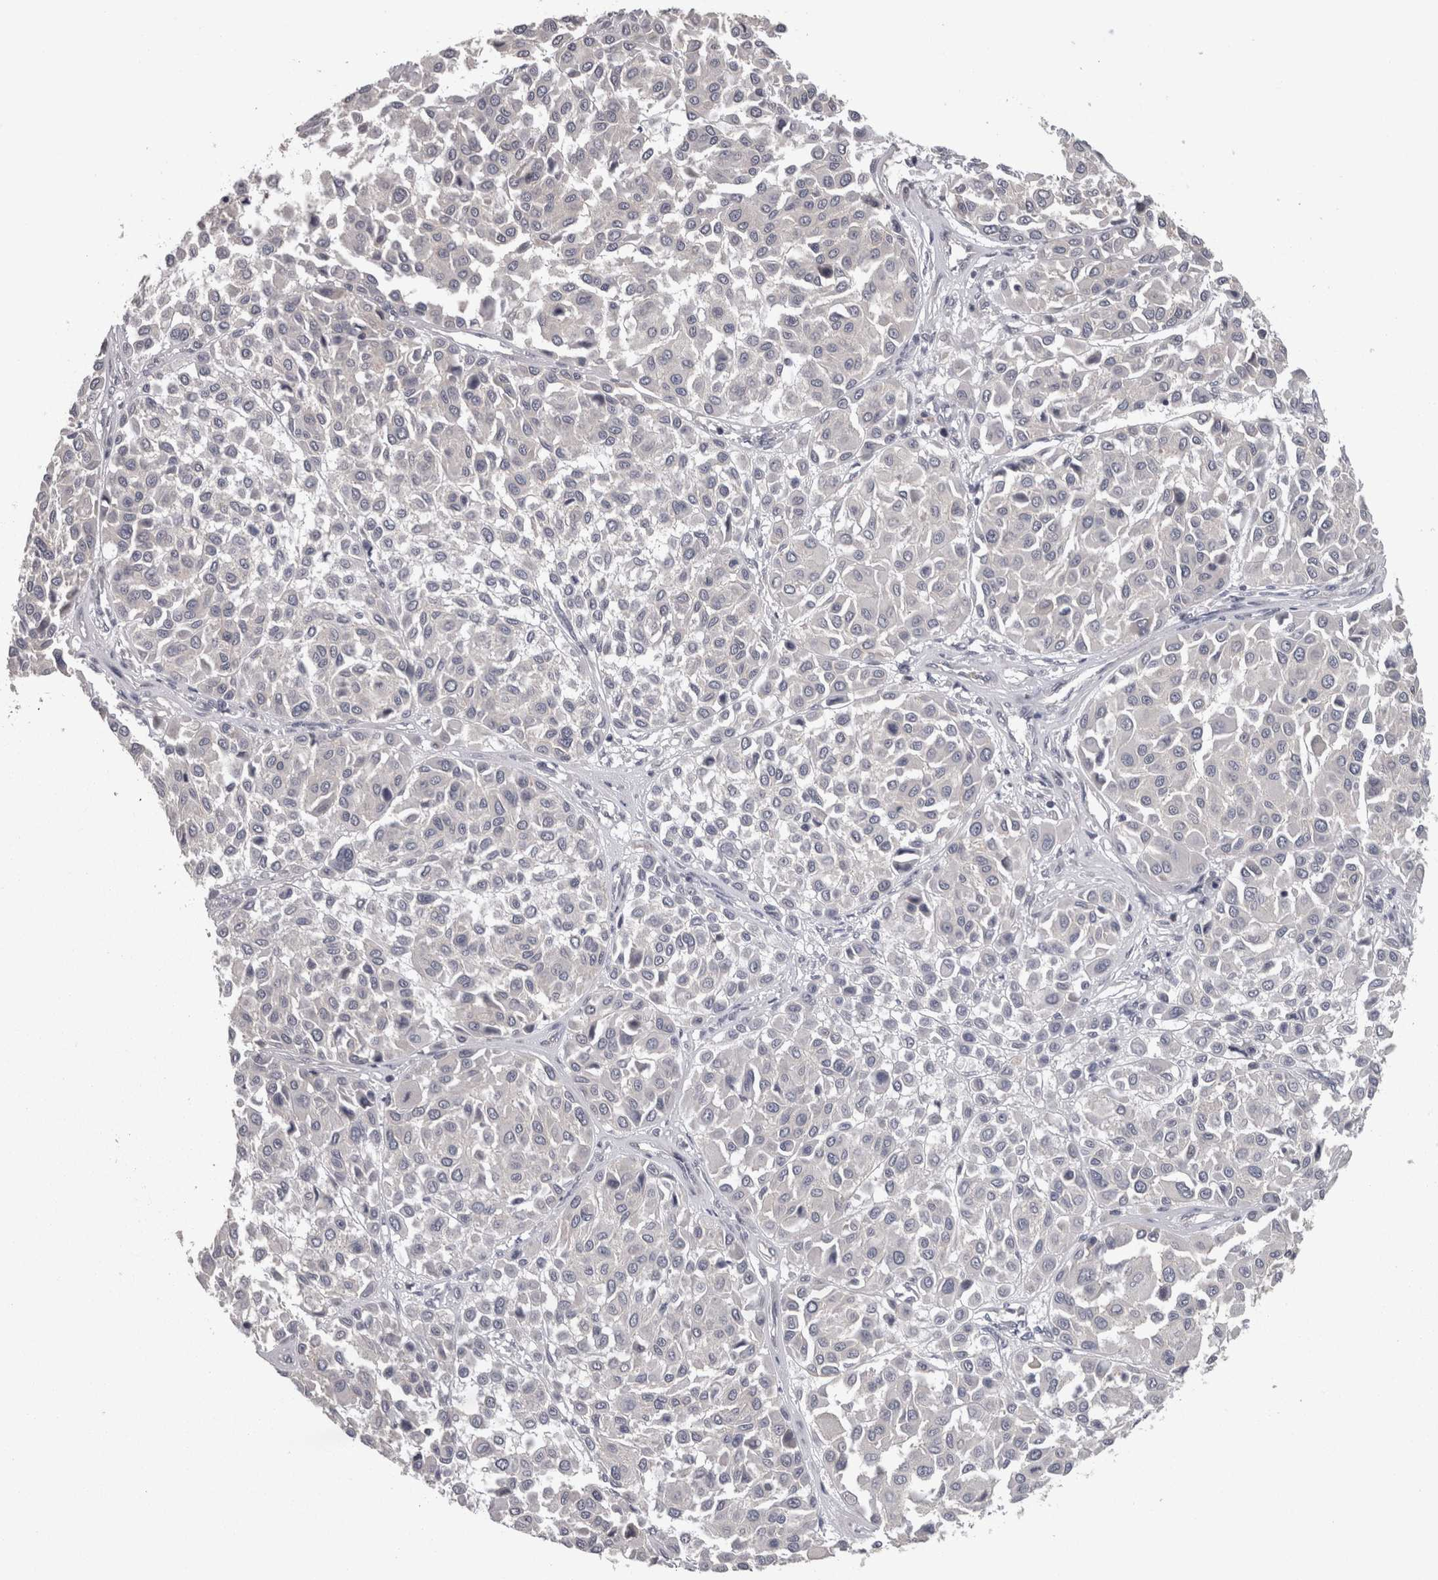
{"staining": {"intensity": "negative", "quantity": "none", "location": "none"}, "tissue": "melanoma", "cell_type": "Tumor cells", "image_type": "cancer", "snomed": [{"axis": "morphology", "description": "Malignant melanoma, Metastatic site"}, {"axis": "topography", "description": "Soft tissue"}], "caption": "Tumor cells show no significant protein positivity in malignant melanoma (metastatic site).", "gene": "PON3", "patient": {"sex": "male", "age": 41}}